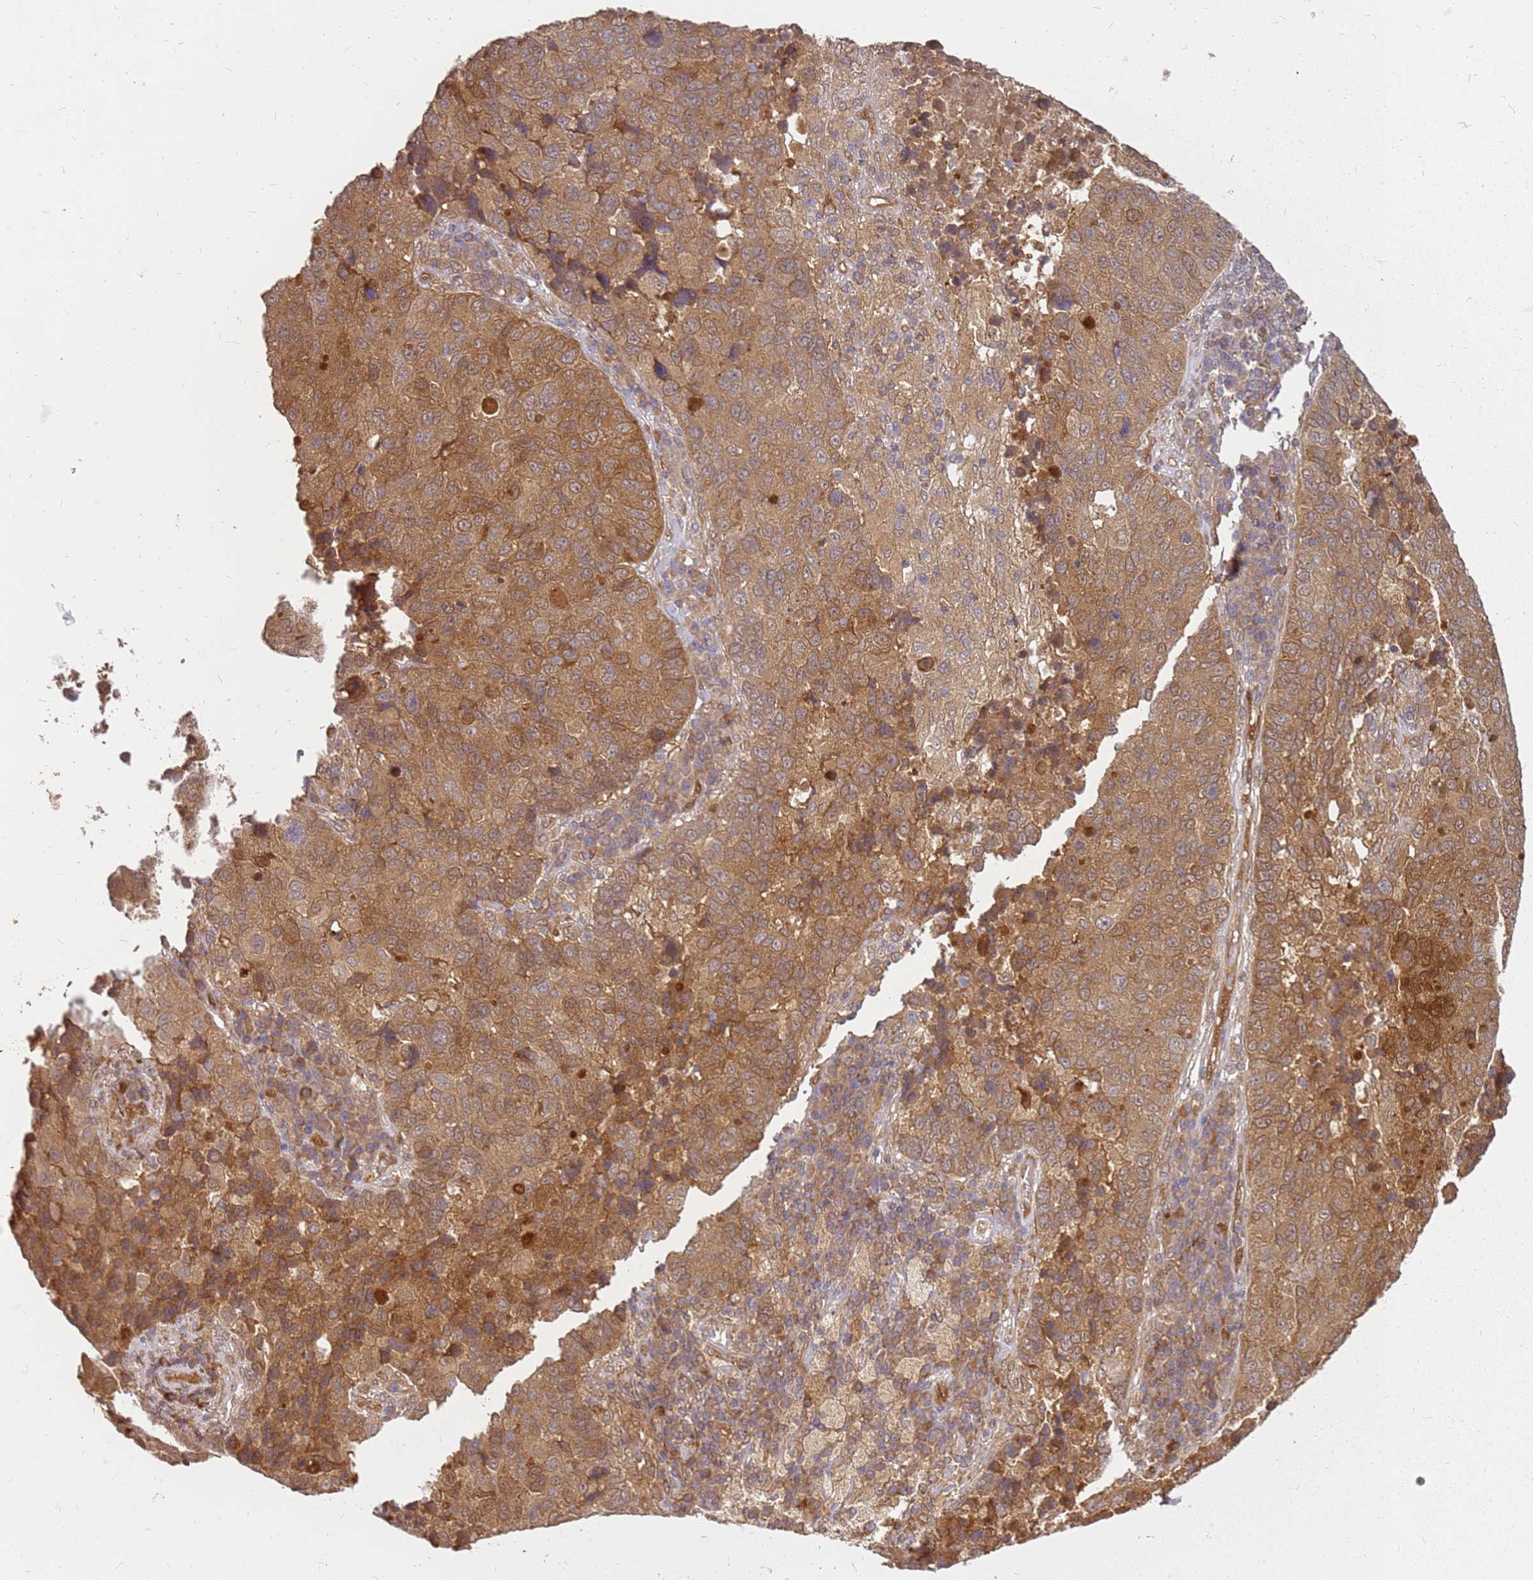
{"staining": {"intensity": "strong", "quantity": ">75%", "location": "cytoplasmic/membranous,nuclear"}, "tissue": "lung cancer", "cell_type": "Tumor cells", "image_type": "cancer", "snomed": [{"axis": "morphology", "description": "Squamous cell carcinoma, NOS"}, {"axis": "topography", "description": "Lung"}], "caption": "IHC (DAB (3,3'-diaminobenzidine)) staining of lung cancer reveals strong cytoplasmic/membranous and nuclear protein positivity in about >75% of tumor cells.", "gene": "NUDT14", "patient": {"sex": "male", "age": 73}}